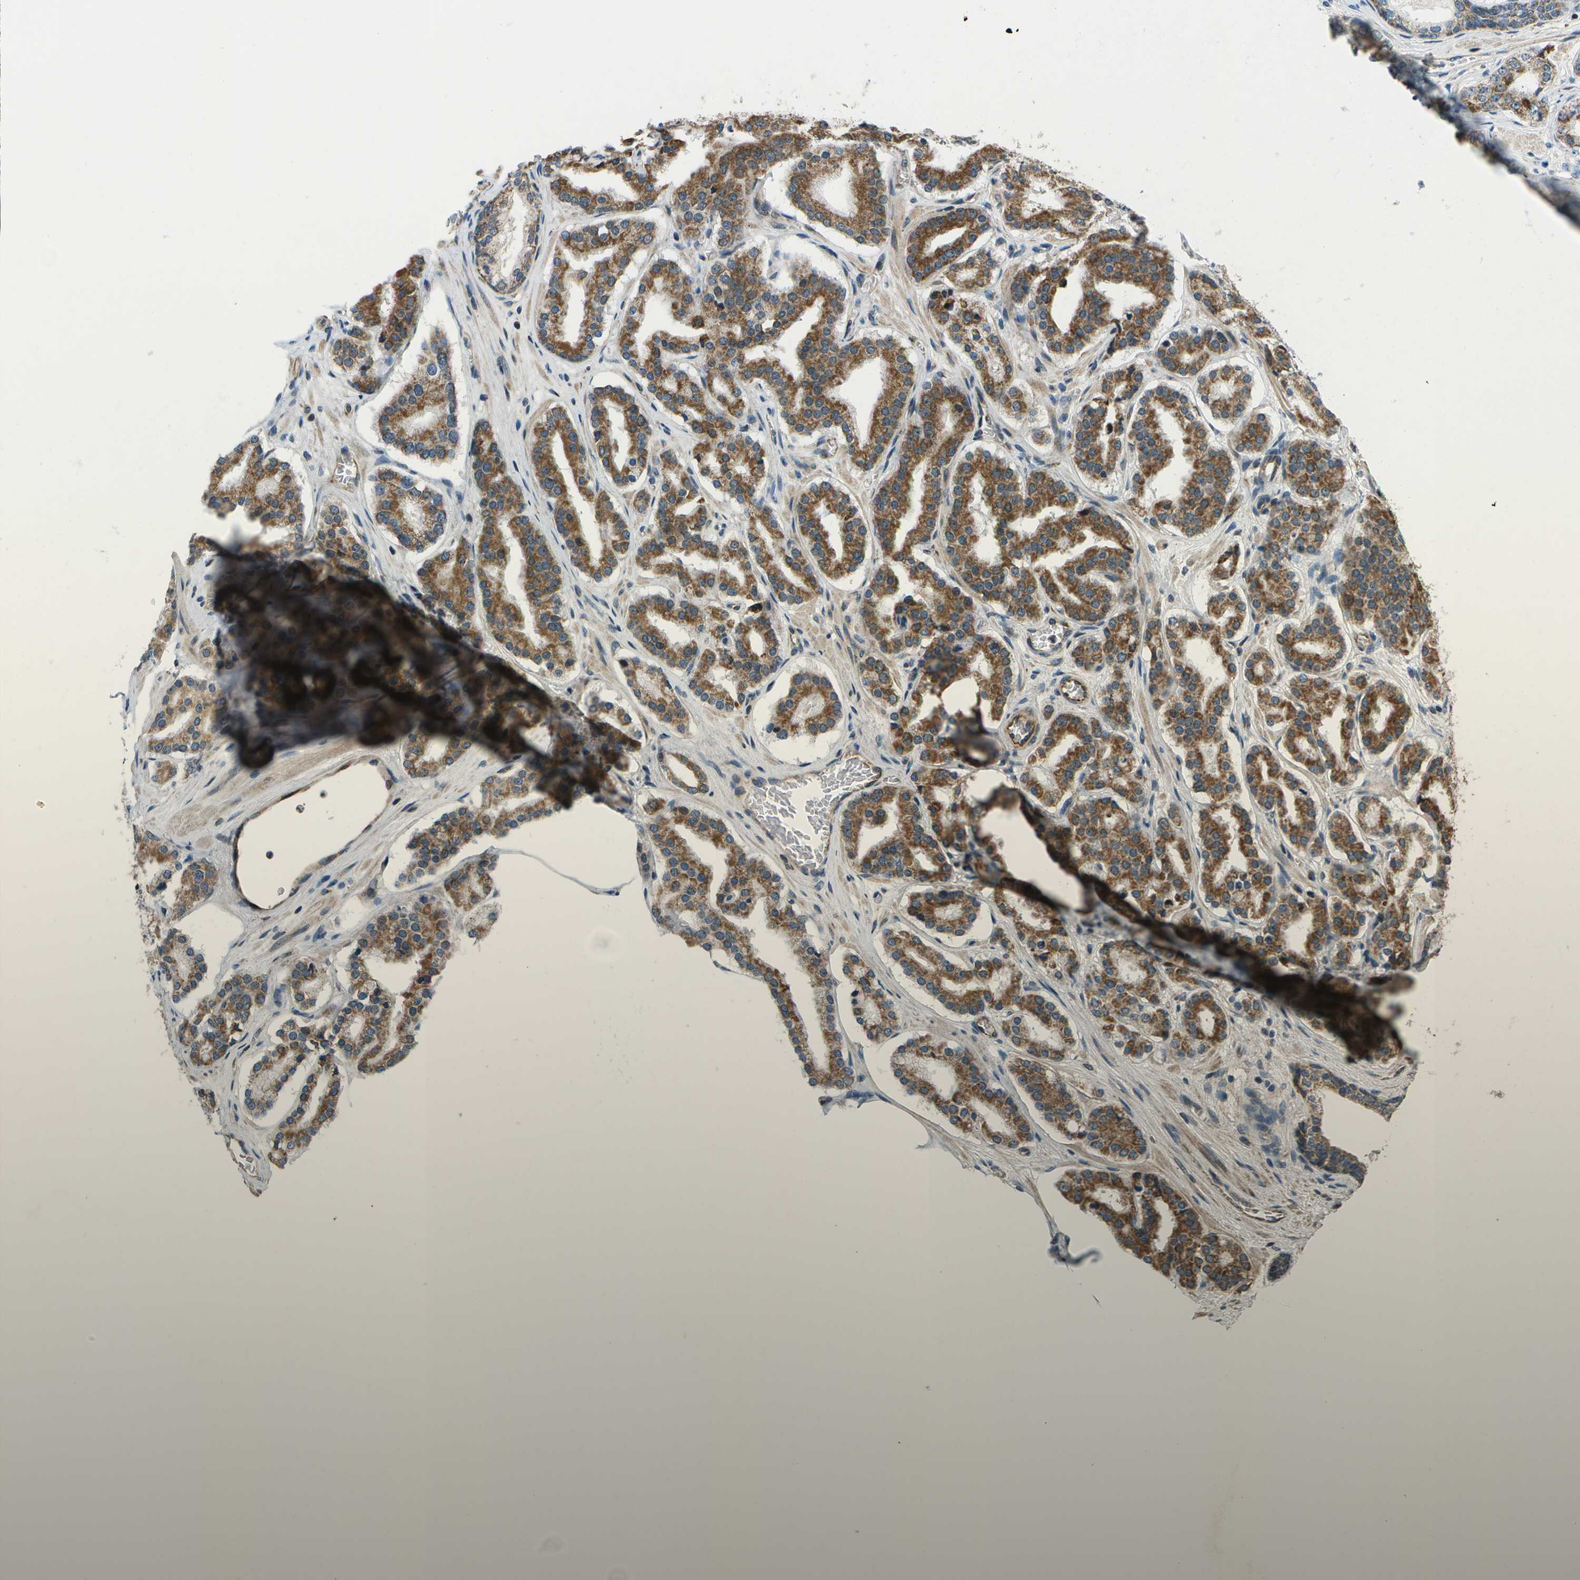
{"staining": {"intensity": "moderate", "quantity": ">75%", "location": "cytoplasmic/membranous"}, "tissue": "prostate cancer", "cell_type": "Tumor cells", "image_type": "cancer", "snomed": [{"axis": "morphology", "description": "Adenocarcinoma, Low grade"}, {"axis": "topography", "description": "Prostate"}], "caption": "DAB (3,3'-diaminobenzidine) immunohistochemical staining of human adenocarcinoma (low-grade) (prostate) demonstrates moderate cytoplasmic/membranous protein expression in about >75% of tumor cells.", "gene": "EIF2AK1", "patient": {"sex": "male", "age": 63}}